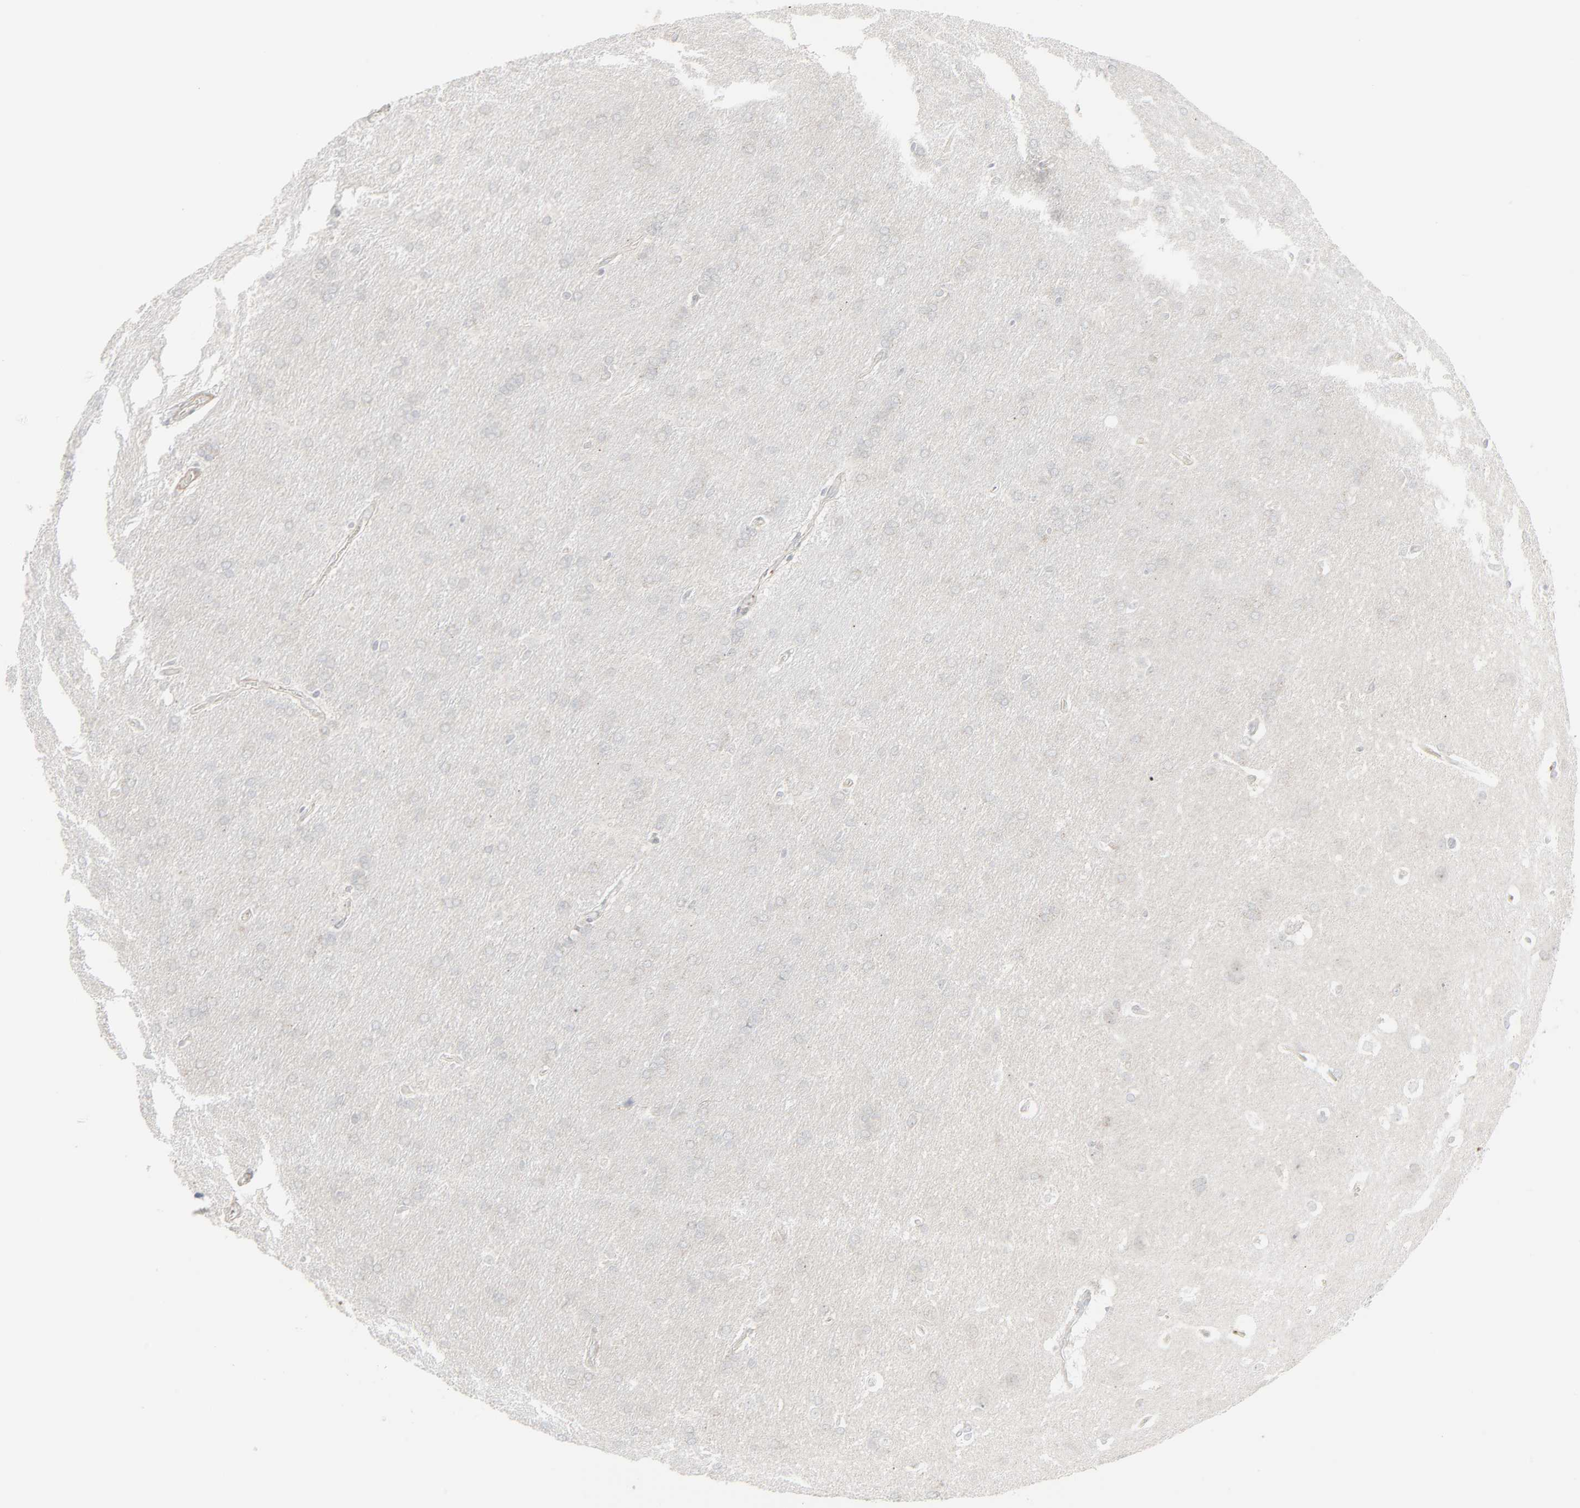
{"staining": {"intensity": "negative", "quantity": "none", "location": "none"}, "tissue": "glioma", "cell_type": "Tumor cells", "image_type": "cancer", "snomed": [{"axis": "morphology", "description": "Glioma, malignant, Low grade"}, {"axis": "topography", "description": "Brain"}], "caption": "A histopathology image of malignant low-grade glioma stained for a protein exhibits no brown staining in tumor cells. (DAB (3,3'-diaminobenzidine) IHC with hematoxylin counter stain).", "gene": "NEUROD1", "patient": {"sex": "female", "age": 32}}